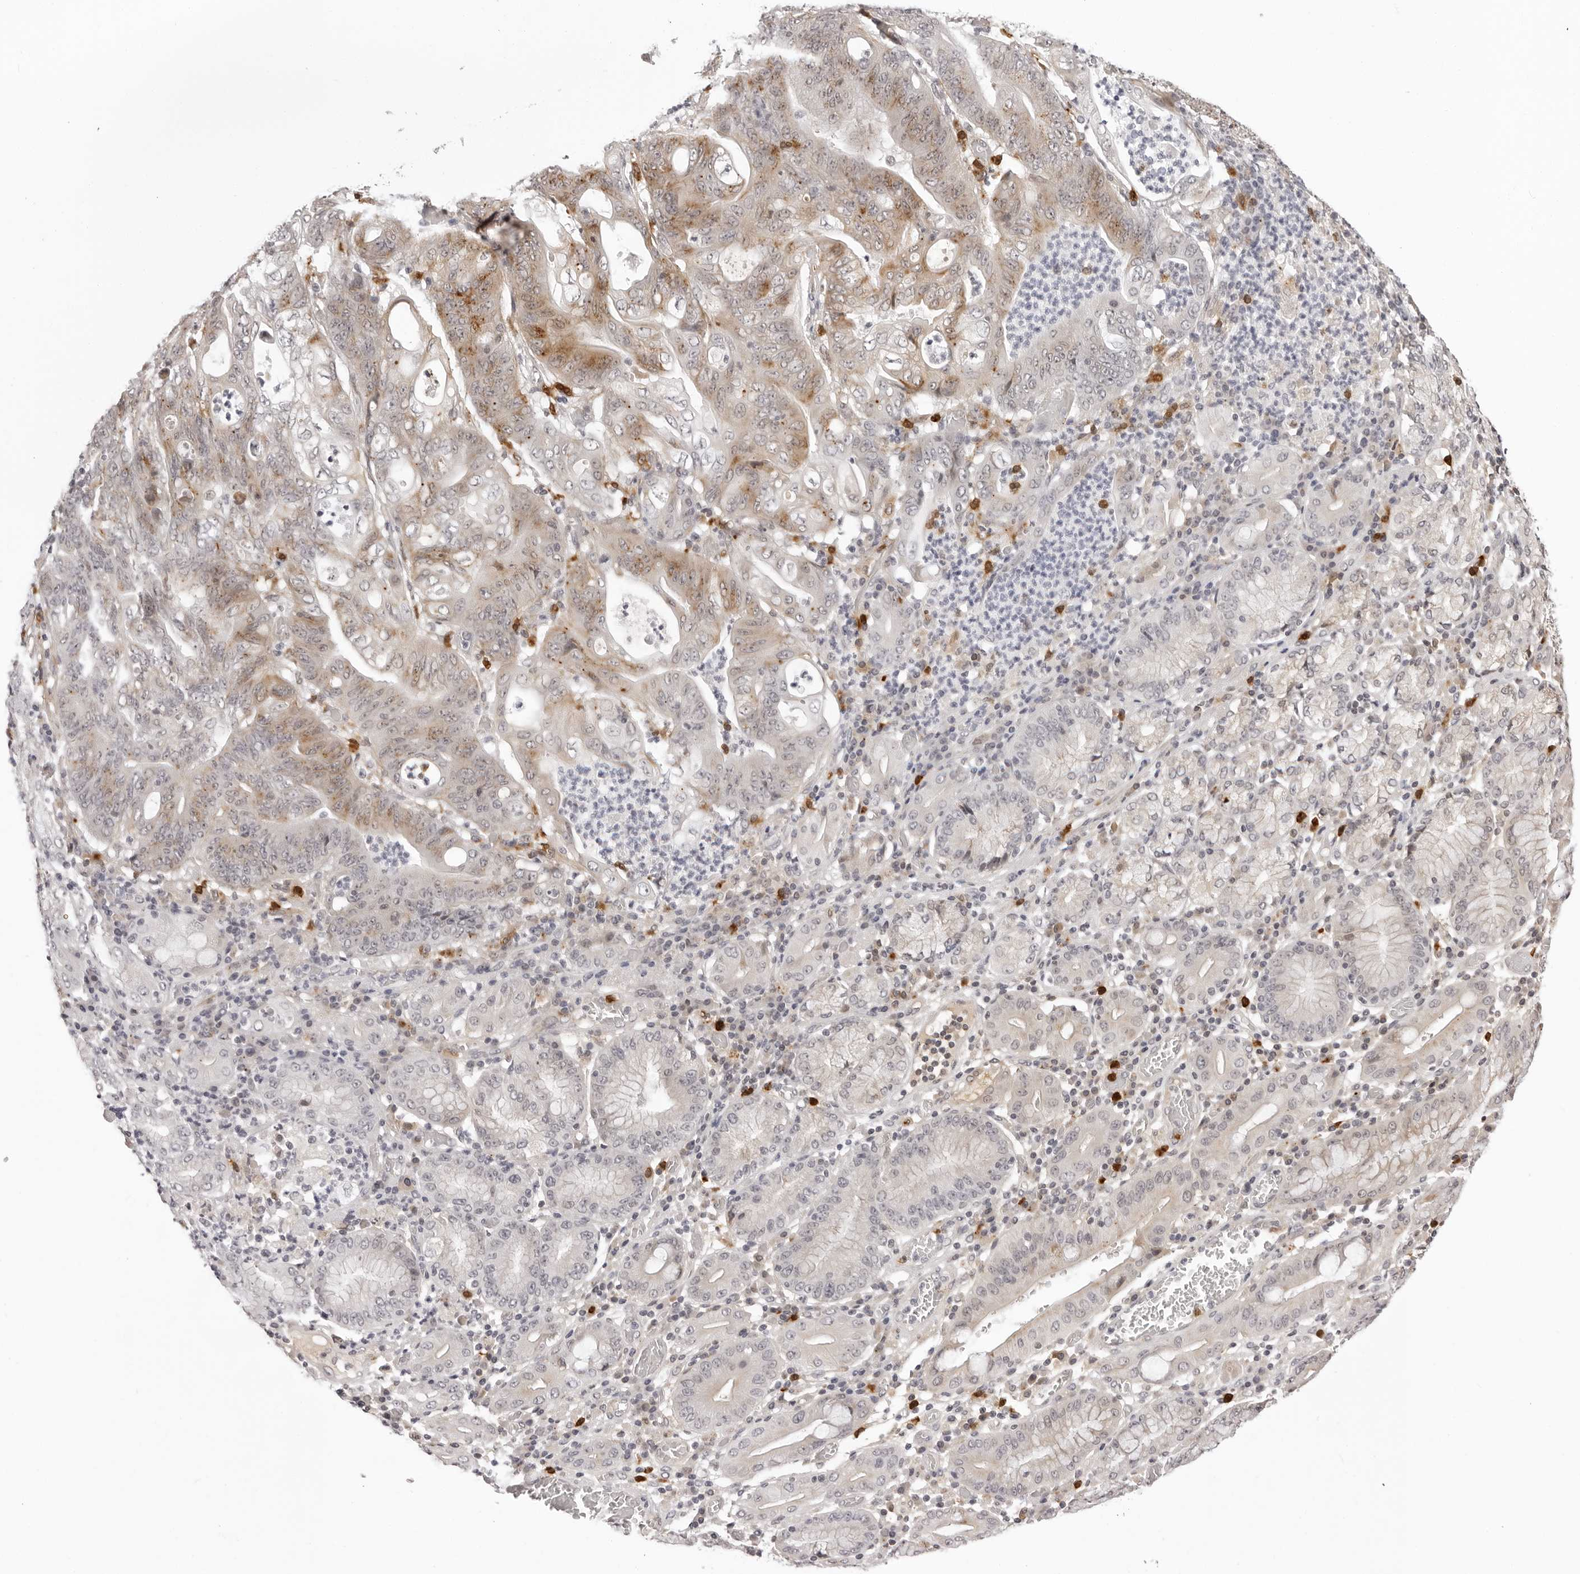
{"staining": {"intensity": "moderate", "quantity": "25%-75%", "location": "cytoplasmic/membranous"}, "tissue": "stomach cancer", "cell_type": "Tumor cells", "image_type": "cancer", "snomed": [{"axis": "morphology", "description": "Adenocarcinoma, NOS"}, {"axis": "topography", "description": "Stomach"}], "caption": "Immunohistochemical staining of stomach cancer (adenocarcinoma) shows medium levels of moderate cytoplasmic/membranous positivity in about 25%-75% of tumor cells.", "gene": "STRADB", "patient": {"sex": "female", "age": 73}}